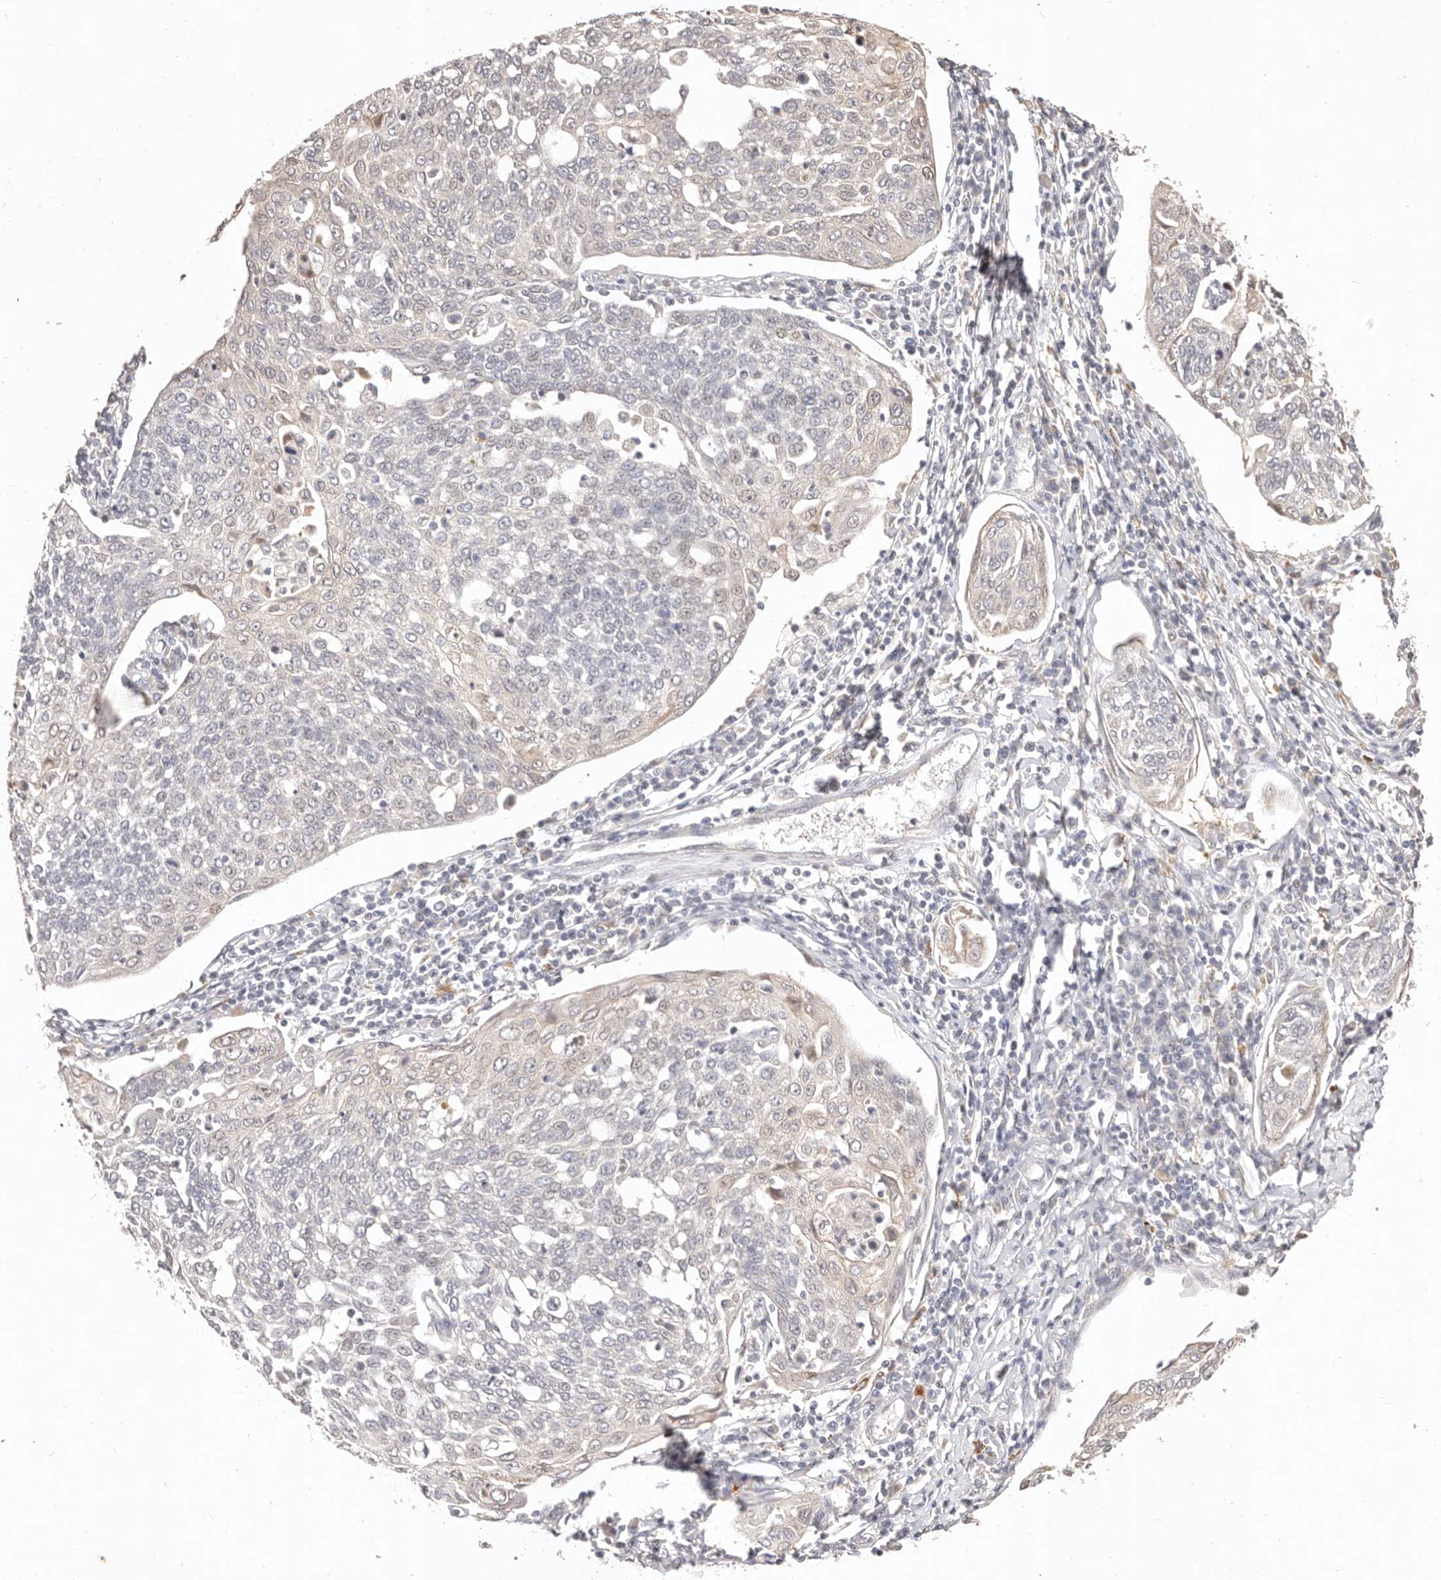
{"staining": {"intensity": "negative", "quantity": "none", "location": "none"}, "tissue": "cervical cancer", "cell_type": "Tumor cells", "image_type": "cancer", "snomed": [{"axis": "morphology", "description": "Squamous cell carcinoma, NOS"}, {"axis": "topography", "description": "Cervix"}], "caption": "The micrograph displays no significant staining in tumor cells of cervical cancer.", "gene": "KIF9", "patient": {"sex": "female", "age": 34}}